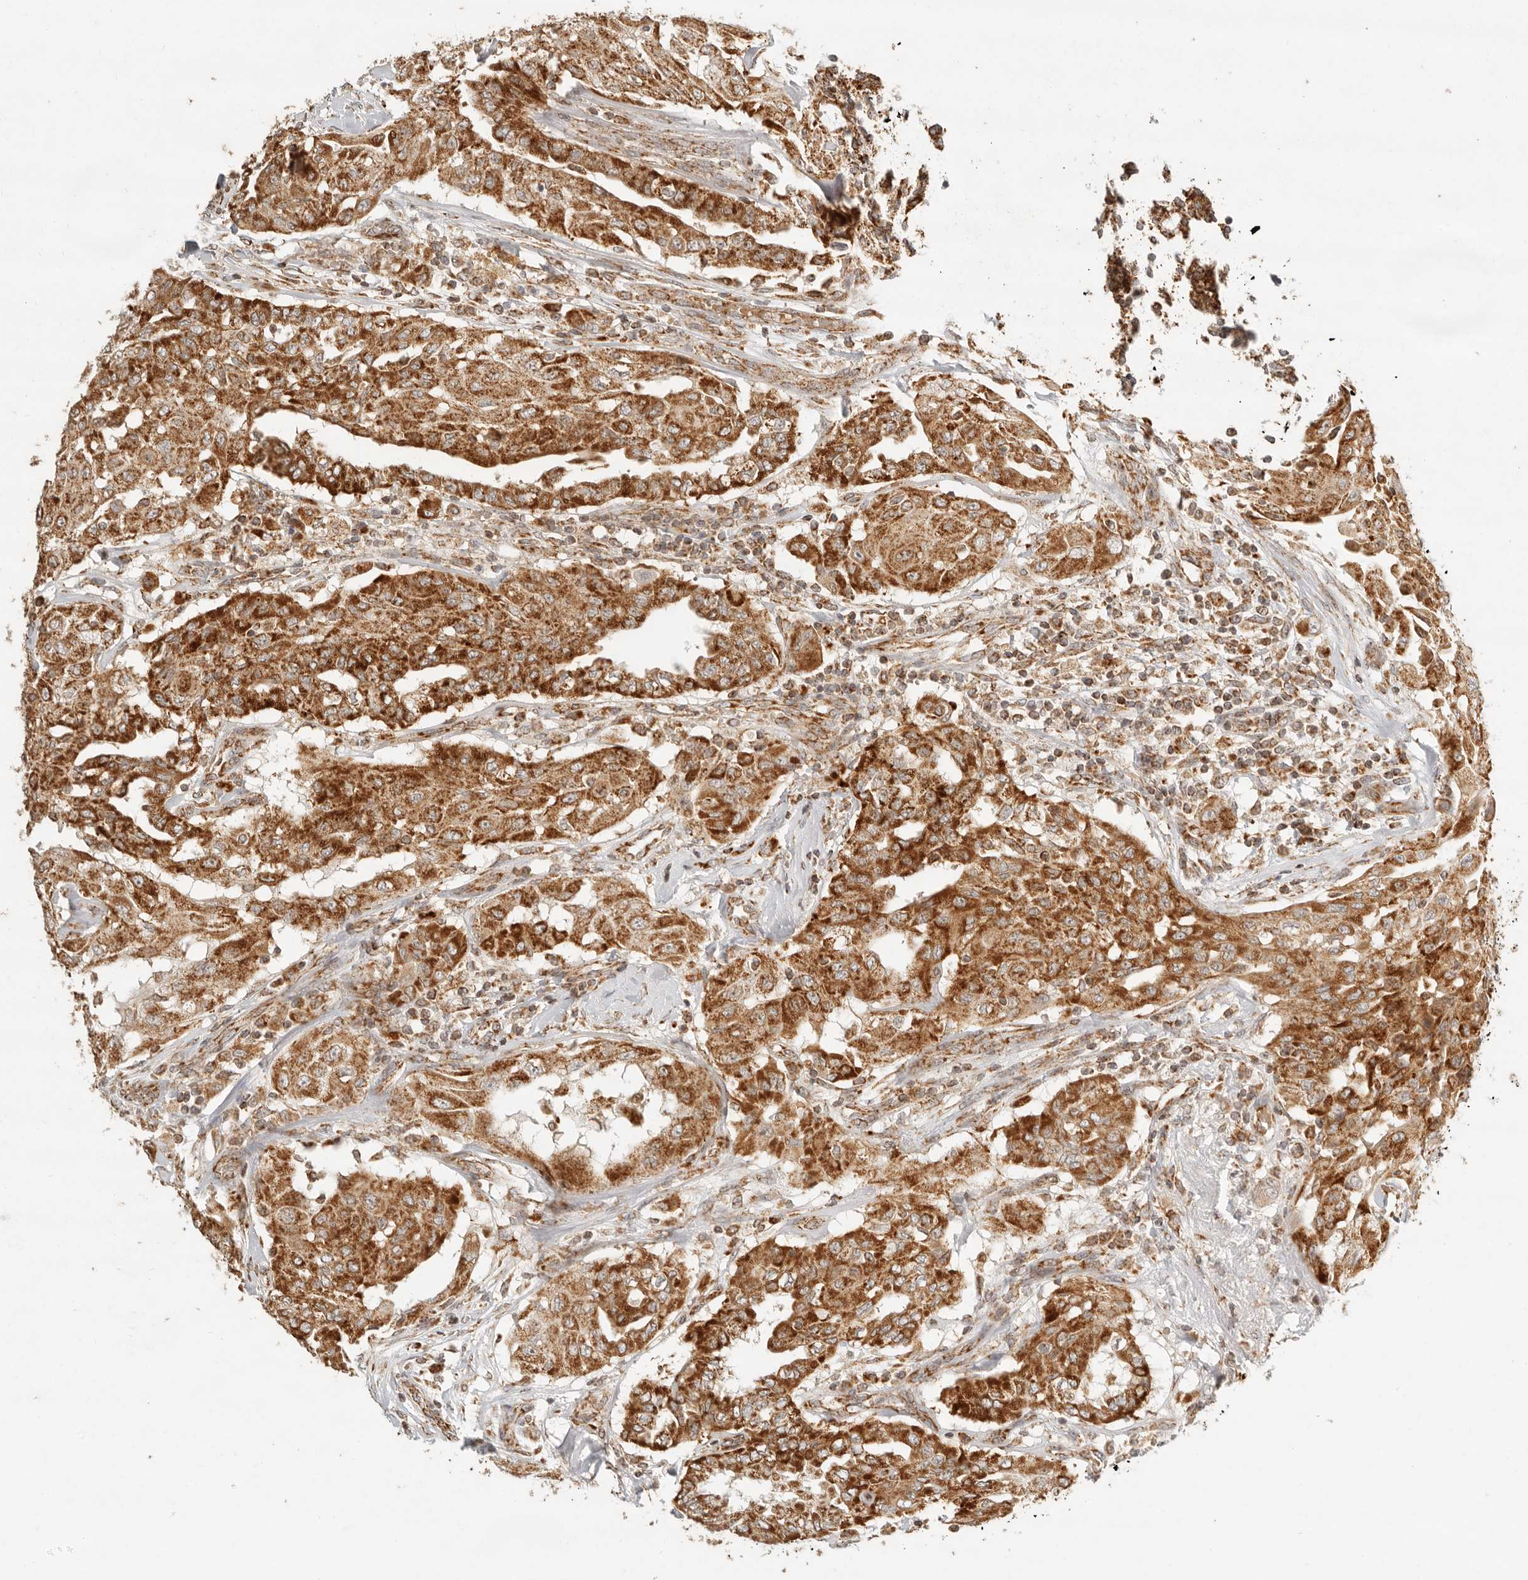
{"staining": {"intensity": "strong", "quantity": ">75%", "location": "cytoplasmic/membranous"}, "tissue": "thyroid cancer", "cell_type": "Tumor cells", "image_type": "cancer", "snomed": [{"axis": "morphology", "description": "Papillary adenocarcinoma, NOS"}, {"axis": "topography", "description": "Thyroid gland"}], "caption": "Immunohistochemical staining of human thyroid cancer reveals strong cytoplasmic/membranous protein expression in about >75% of tumor cells.", "gene": "MRPL55", "patient": {"sex": "female", "age": 59}}